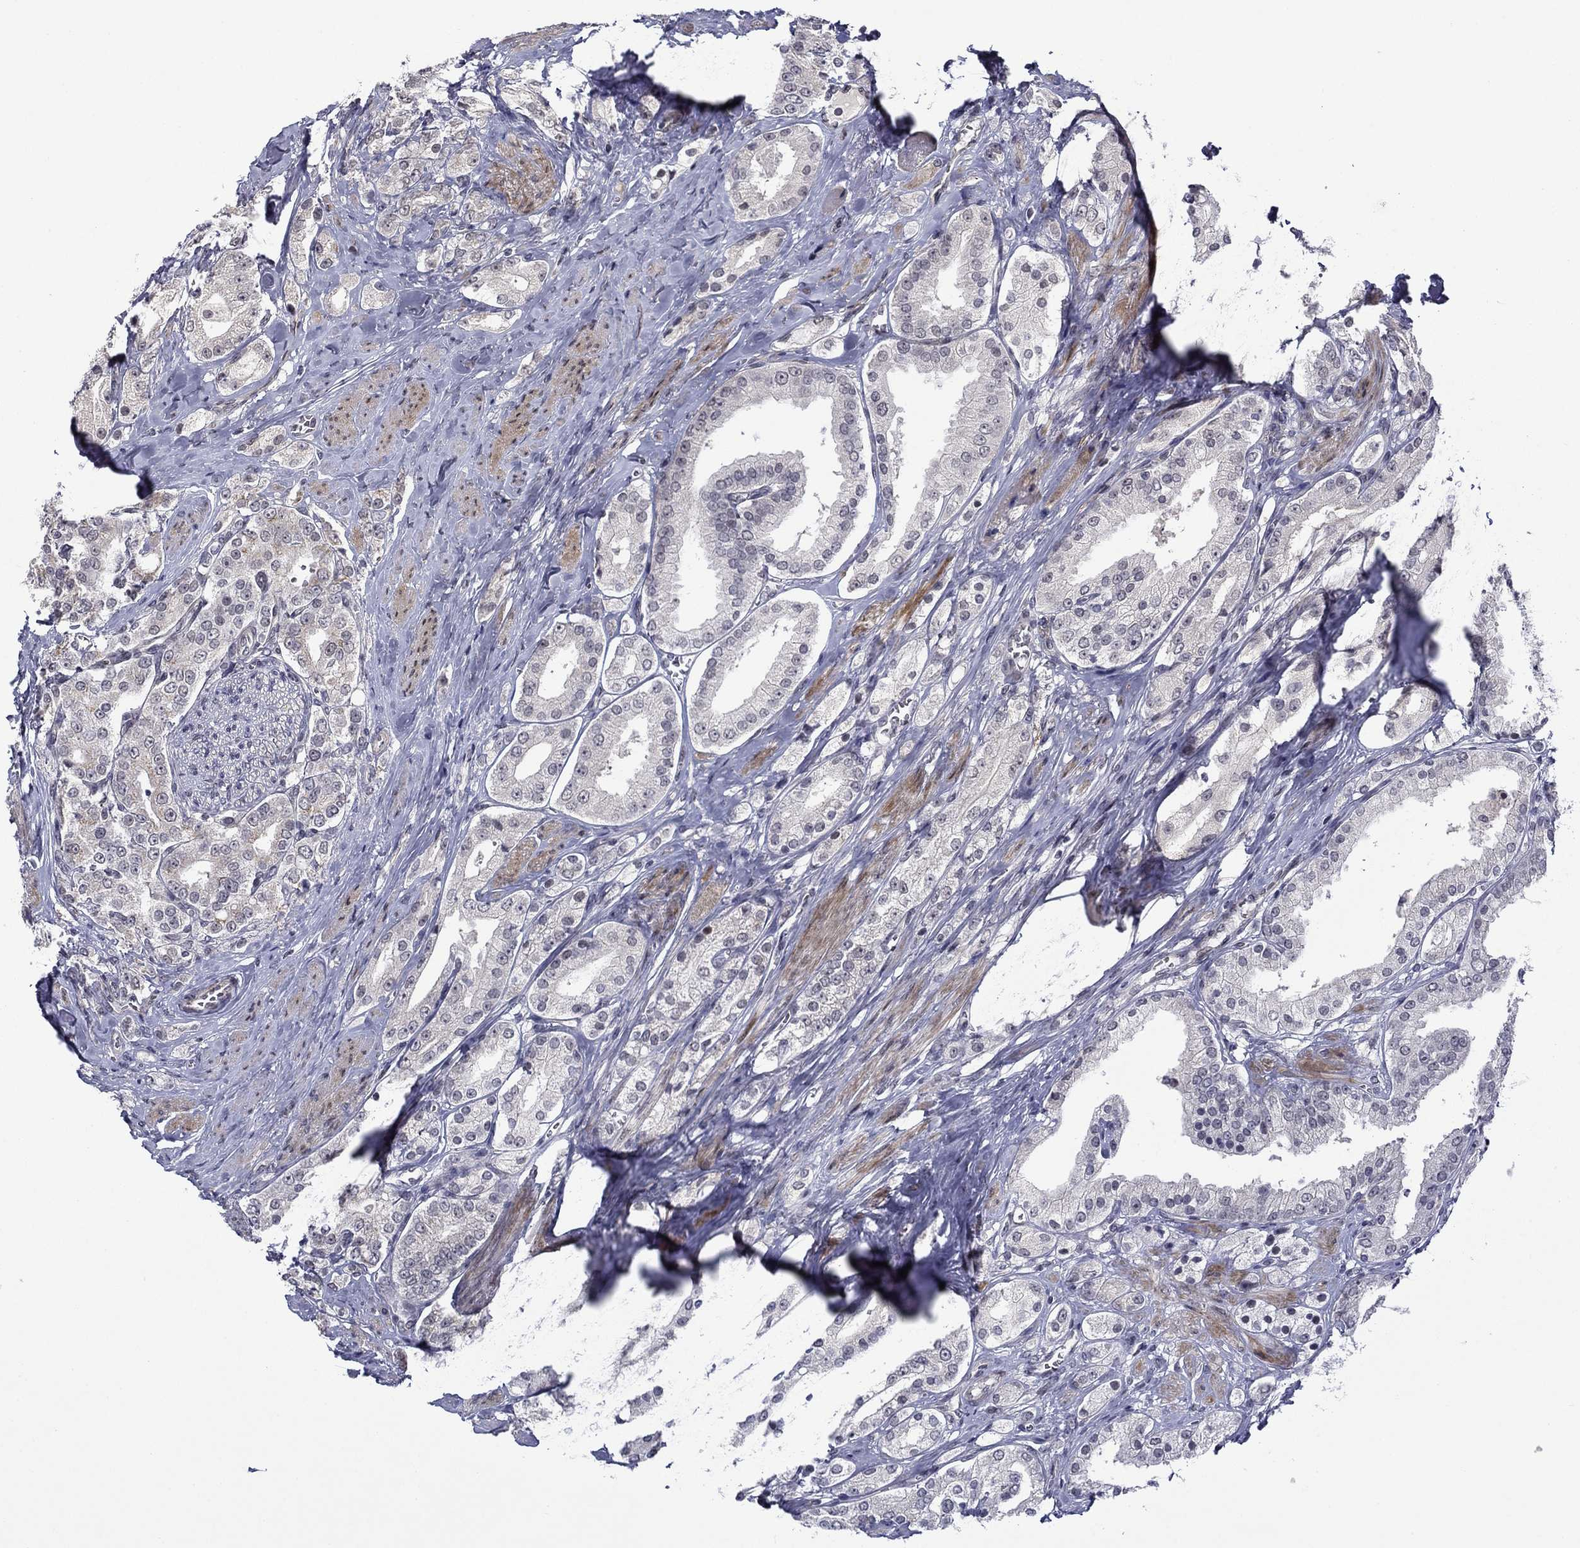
{"staining": {"intensity": "negative", "quantity": "none", "location": "none"}, "tissue": "prostate cancer", "cell_type": "Tumor cells", "image_type": "cancer", "snomed": [{"axis": "morphology", "description": "Adenocarcinoma, NOS"}, {"axis": "topography", "description": "Prostate and seminal vesicle, NOS"}, {"axis": "topography", "description": "Prostate"}], "caption": "This is a image of immunohistochemistry (IHC) staining of adenocarcinoma (prostate), which shows no staining in tumor cells.", "gene": "B3GAT1", "patient": {"sex": "male", "age": 67}}